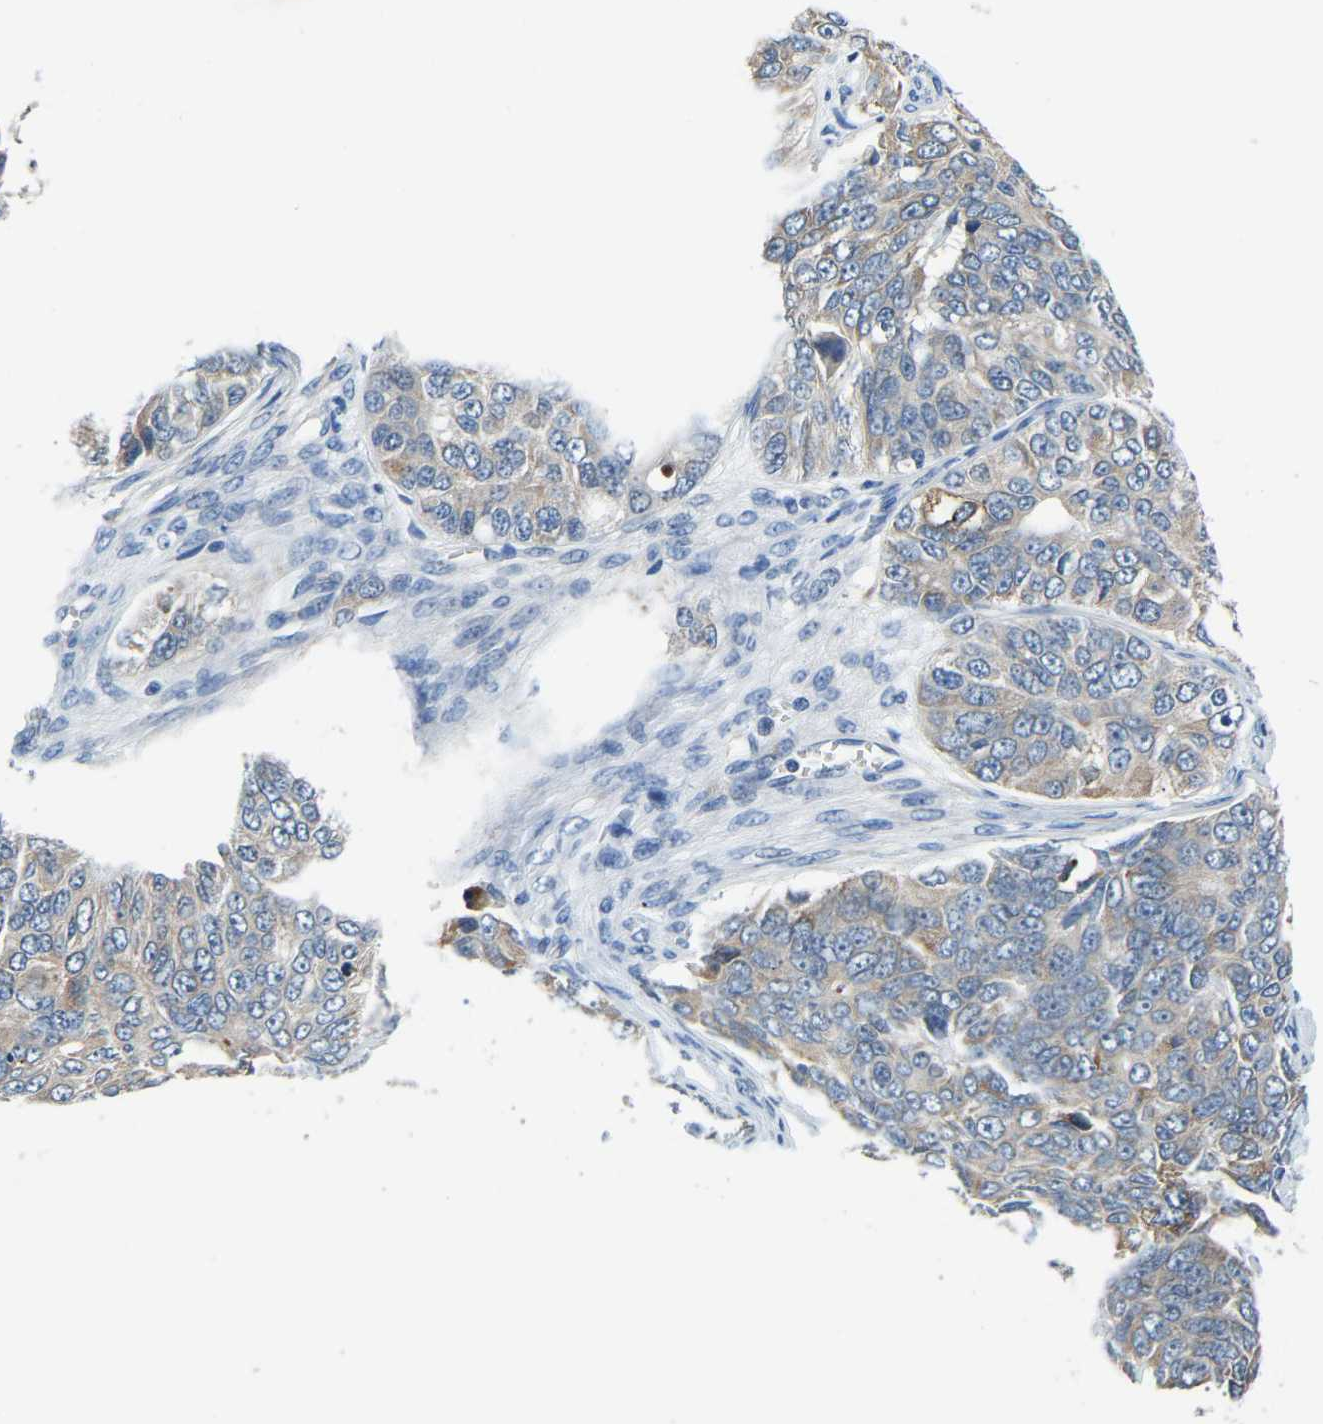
{"staining": {"intensity": "weak", "quantity": ">75%", "location": "cytoplasmic/membranous"}, "tissue": "ovarian cancer", "cell_type": "Tumor cells", "image_type": "cancer", "snomed": [{"axis": "morphology", "description": "Carcinoma, endometroid"}, {"axis": "topography", "description": "Ovary"}], "caption": "Ovarian cancer stained for a protein reveals weak cytoplasmic/membranous positivity in tumor cells.", "gene": "LIAS", "patient": {"sex": "female", "age": 51}}